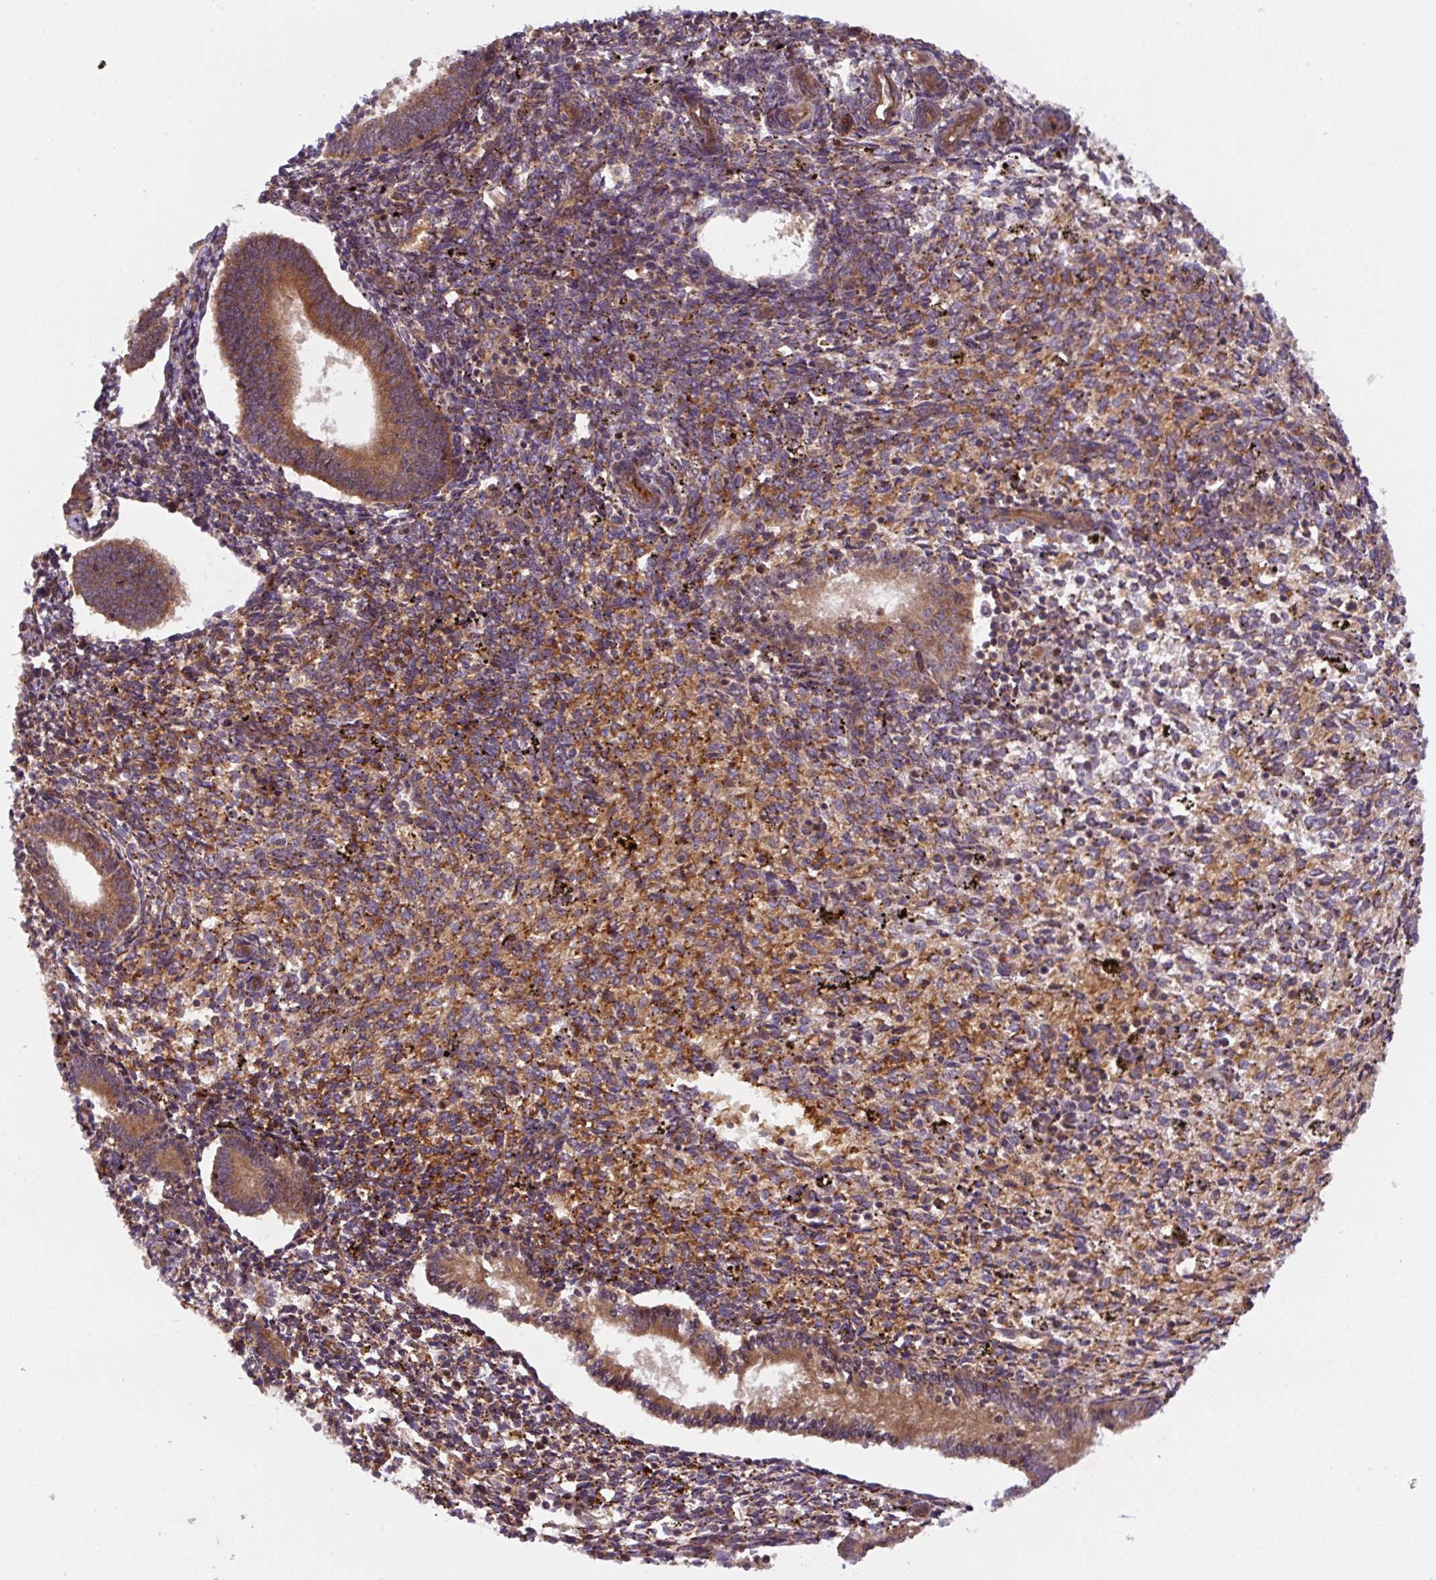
{"staining": {"intensity": "moderate", "quantity": "25%-75%", "location": "cytoplasmic/membranous"}, "tissue": "endometrium", "cell_type": "Cells in endometrial stroma", "image_type": "normal", "snomed": [{"axis": "morphology", "description": "Normal tissue, NOS"}, {"axis": "topography", "description": "Endometrium"}], "caption": "The photomicrograph shows staining of unremarkable endometrium, revealing moderate cytoplasmic/membranous protein positivity (brown color) within cells in endometrial stroma. Immunohistochemistry stains the protein of interest in brown and the nuclei are stained blue.", "gene": "APOBEC3D", "patient": {"sex": "female", "age": 41}}